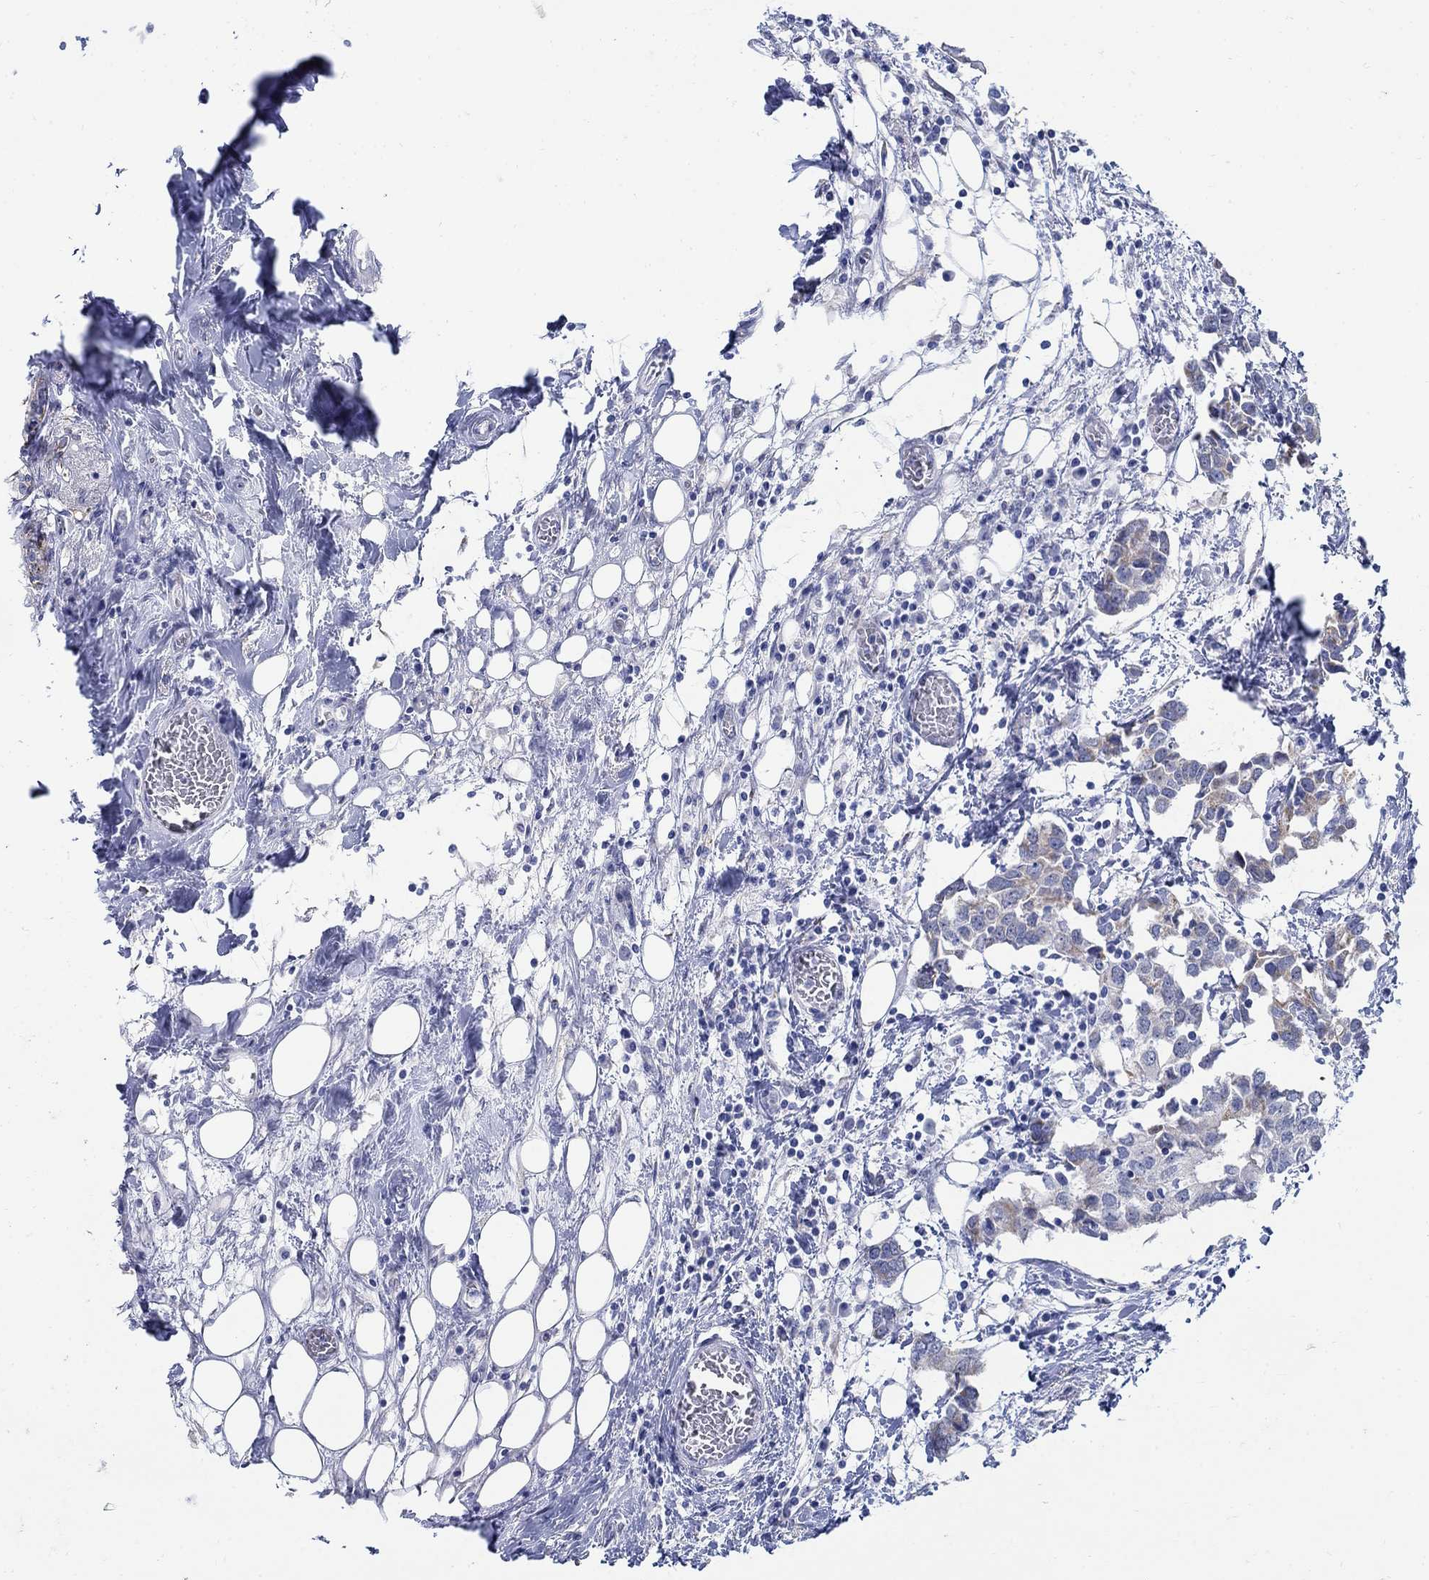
{"staining": {"intensity": "weak", "quantity": "25%-75%", "location": "cytoplasmic/membranous"}, "tissue": "breast cancer", "cell_type": "Tumor cells", "image_type": "cancer", "snomed": [{"axis": "morphology", "description": "Duct carcinoma"}, {"axis": "topography", "description": "Breast"}], "caption": "A brown stain labels weak cytoplasmic/membranous expression of a protein in breast cancer (intraductal carcinoma) tumor cells. Nuclei are stained in blue.", "gene": "ZDHHC14", "patient": {"sex": "female", "age": 83}}